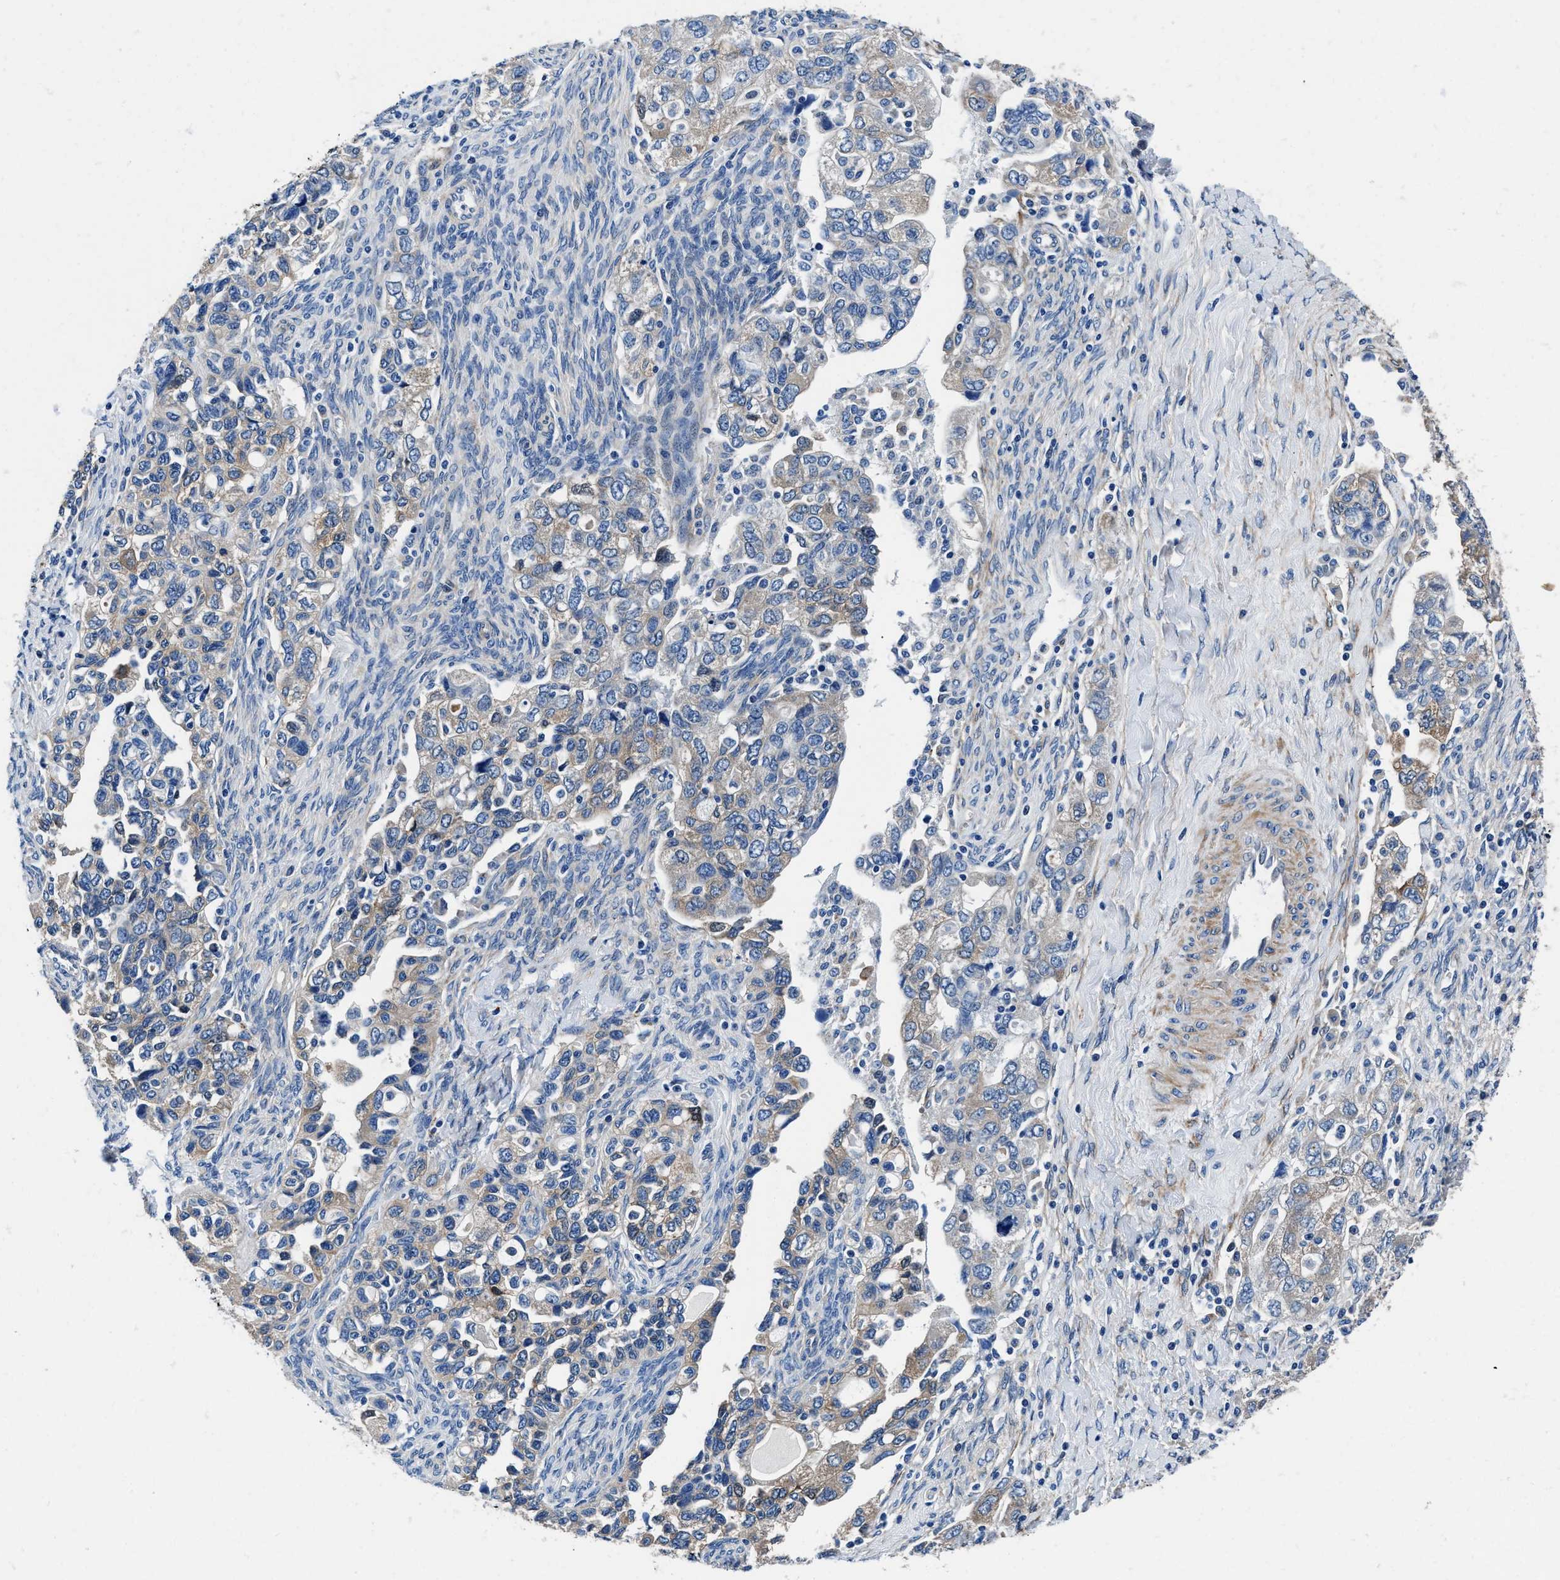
{"staining": {"intensity": "weak", "quantity": ">75%", "location": "cytoplasmic/membranous"}, "tissue": "ovarian cancer", "cell_type": "Tumor cells", "image_type": "cancer", "snomed": [{"axis": "morphology", "description": "Carcinoma, NOS"}, {"axis": "morphology", "description": "Cystadenocarcinoma, serous, NOS"}, {"axis": "topography", "description": "Ovary"}], "caption": "Ovarian carcinoma tissue demonstrates weak cytoplasmic/membranous positivity in approximately >75% of tumor cells The staining was performed using DAB, with brown indicating positive protein expression. Nuclei are stained blue with hematoxylin.", "gene": "NEU1", "patient": {"sex": "female", "age": 69}}